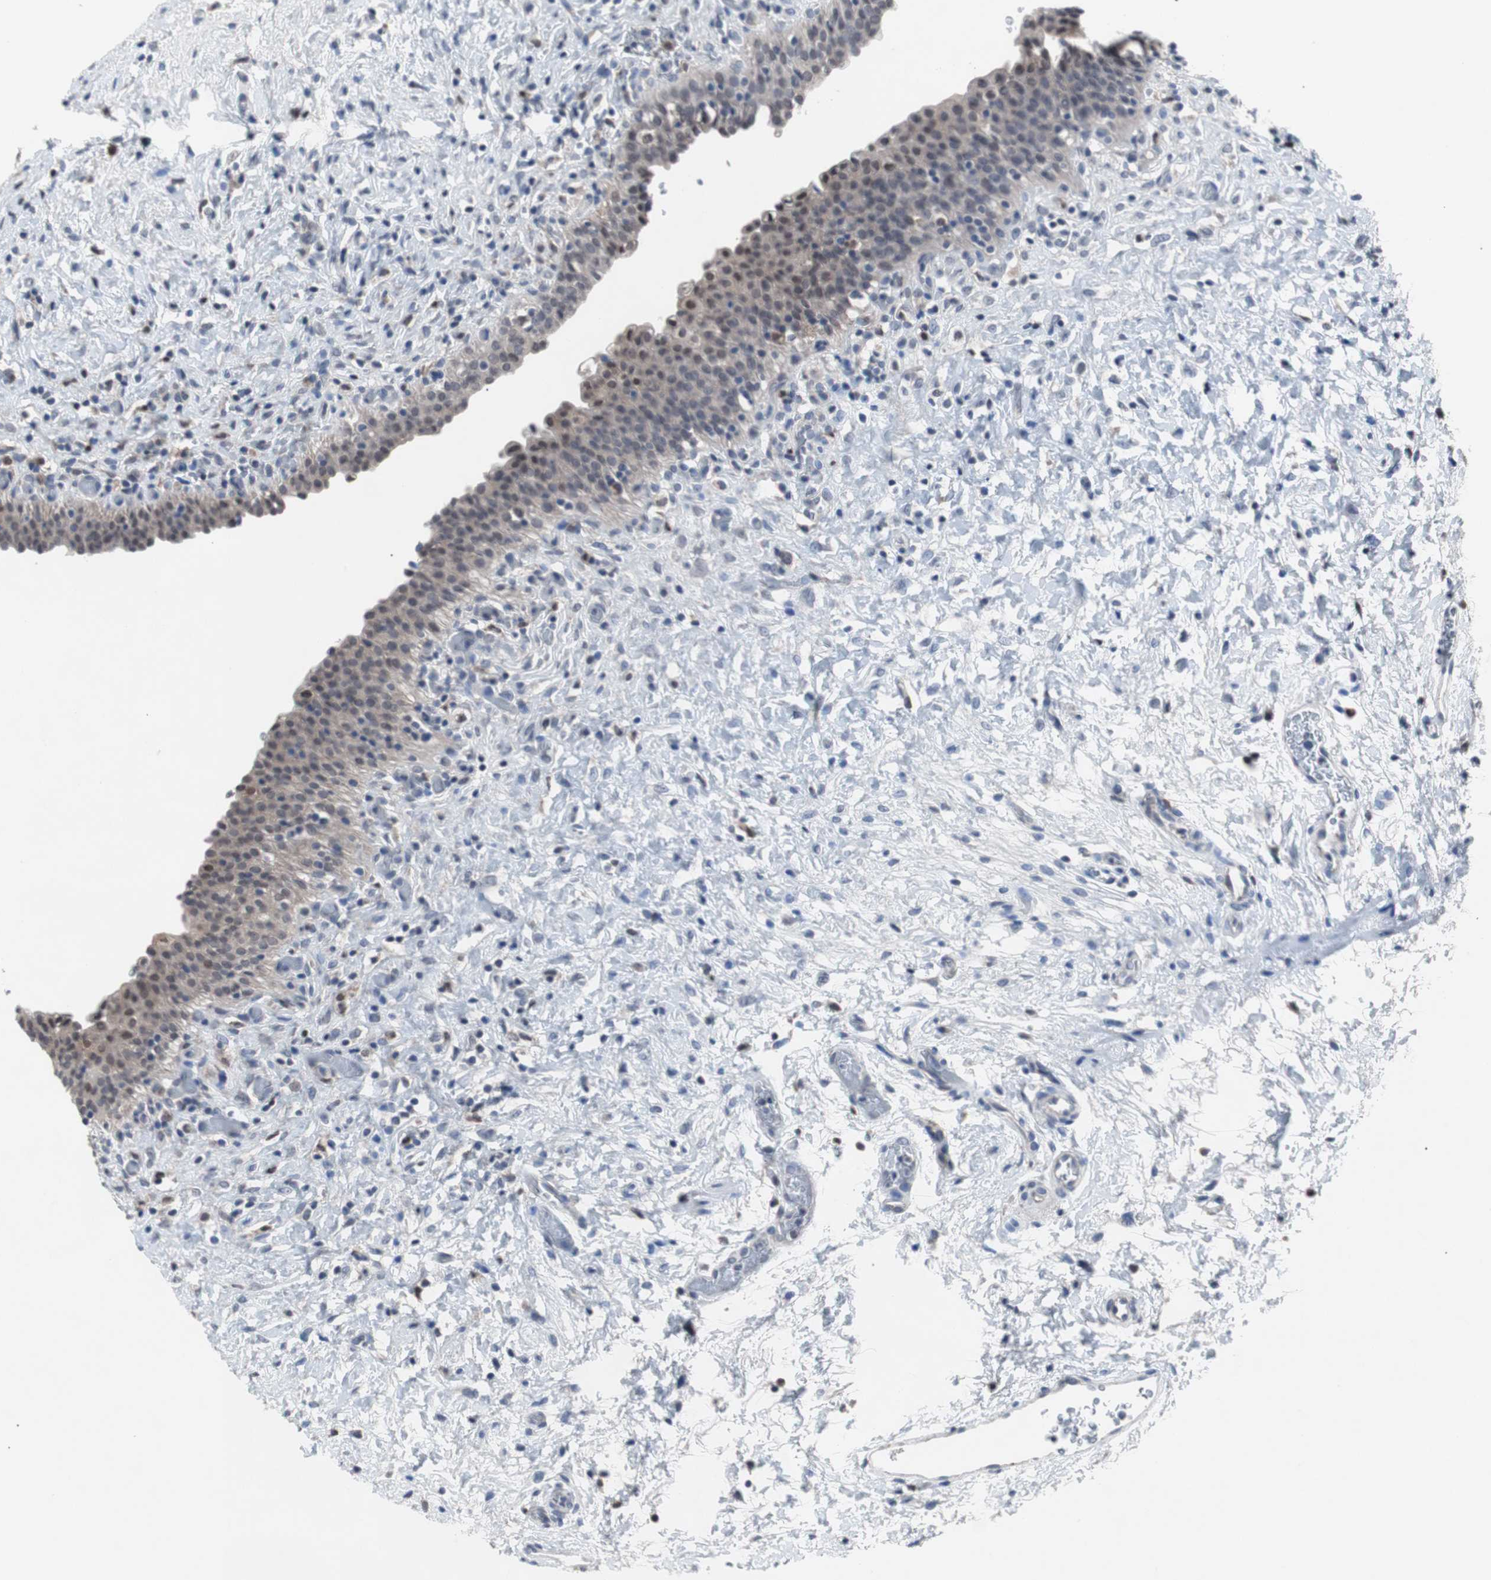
{"staining": {"intensity": "strong", "quantity": "<25%", "location": "nuclear"}, "tissue": "urinary bladder", "cell_type": "Urothelial cells", "image_type": "normal", "snomed": [{"axis": "morphology", "description": "Normal tissue, NOS"}, {"axis": "topography", "description": "Urinary bladder"}], "caption": "Strong nuclear expression is appreciated in about <25% of urothelial cells in unremarkable urinary bladder.", "gene": "RBM47", "patient": {"sex": "male", "age": 51}}